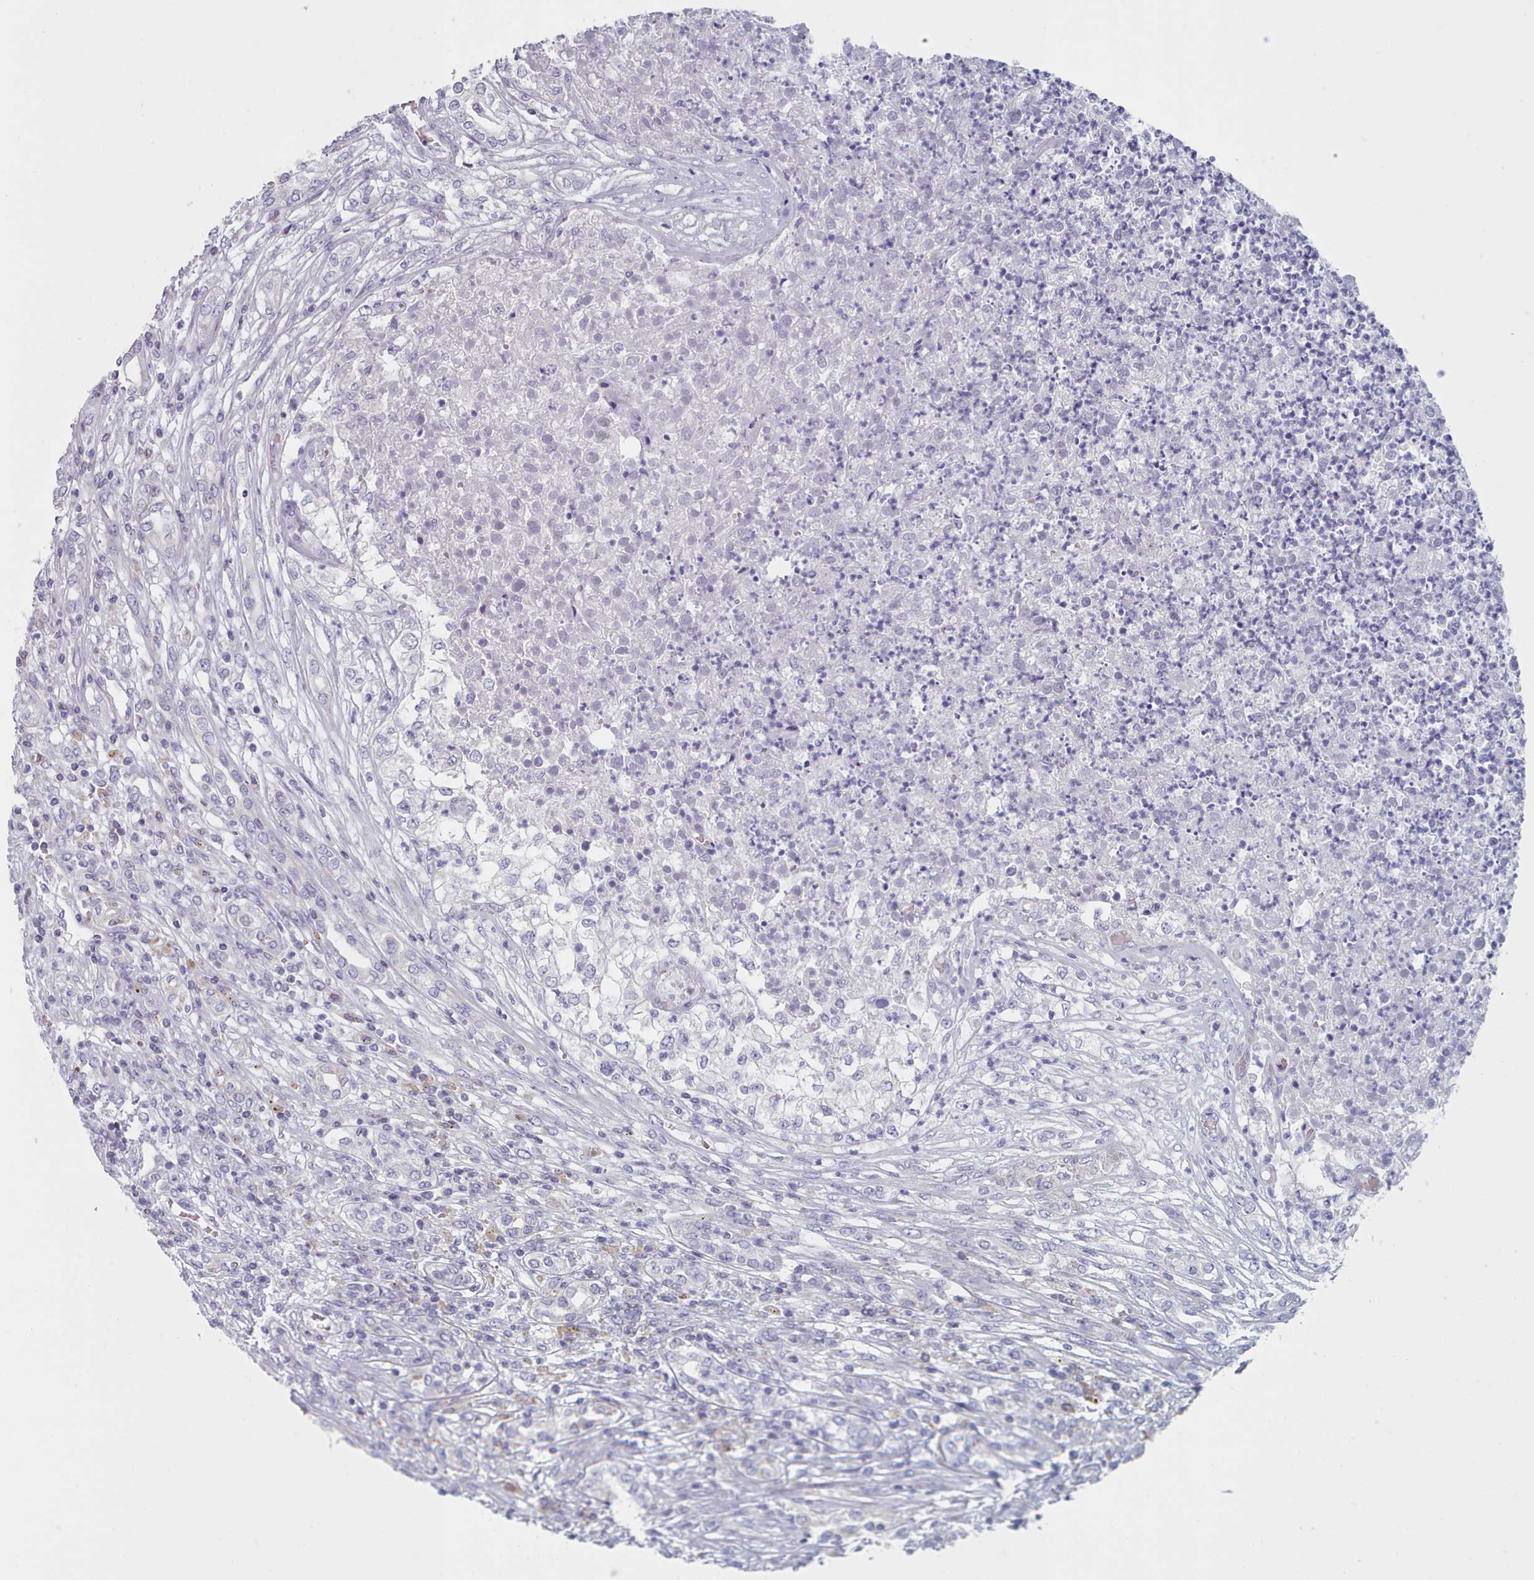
{"staining": {"intensity": "negative", "quantity": "none", "location": "none"}, "tissue": "renal cancer", "cell_type": "Tumor cells", "image_type": "cancer", "snomed": [{"axis": "morphology", "description": "Adenocarcinoma, NOS"}, {"axis": "topography", "description": "Kidney"}], "caption": "The immunohistochemistry histopathology image has no significant staining in tumor cells of adenocarcinoma (renal) tissue.", "gene": "FAM170B", "patient": {"sex": "female", "age": 54}}